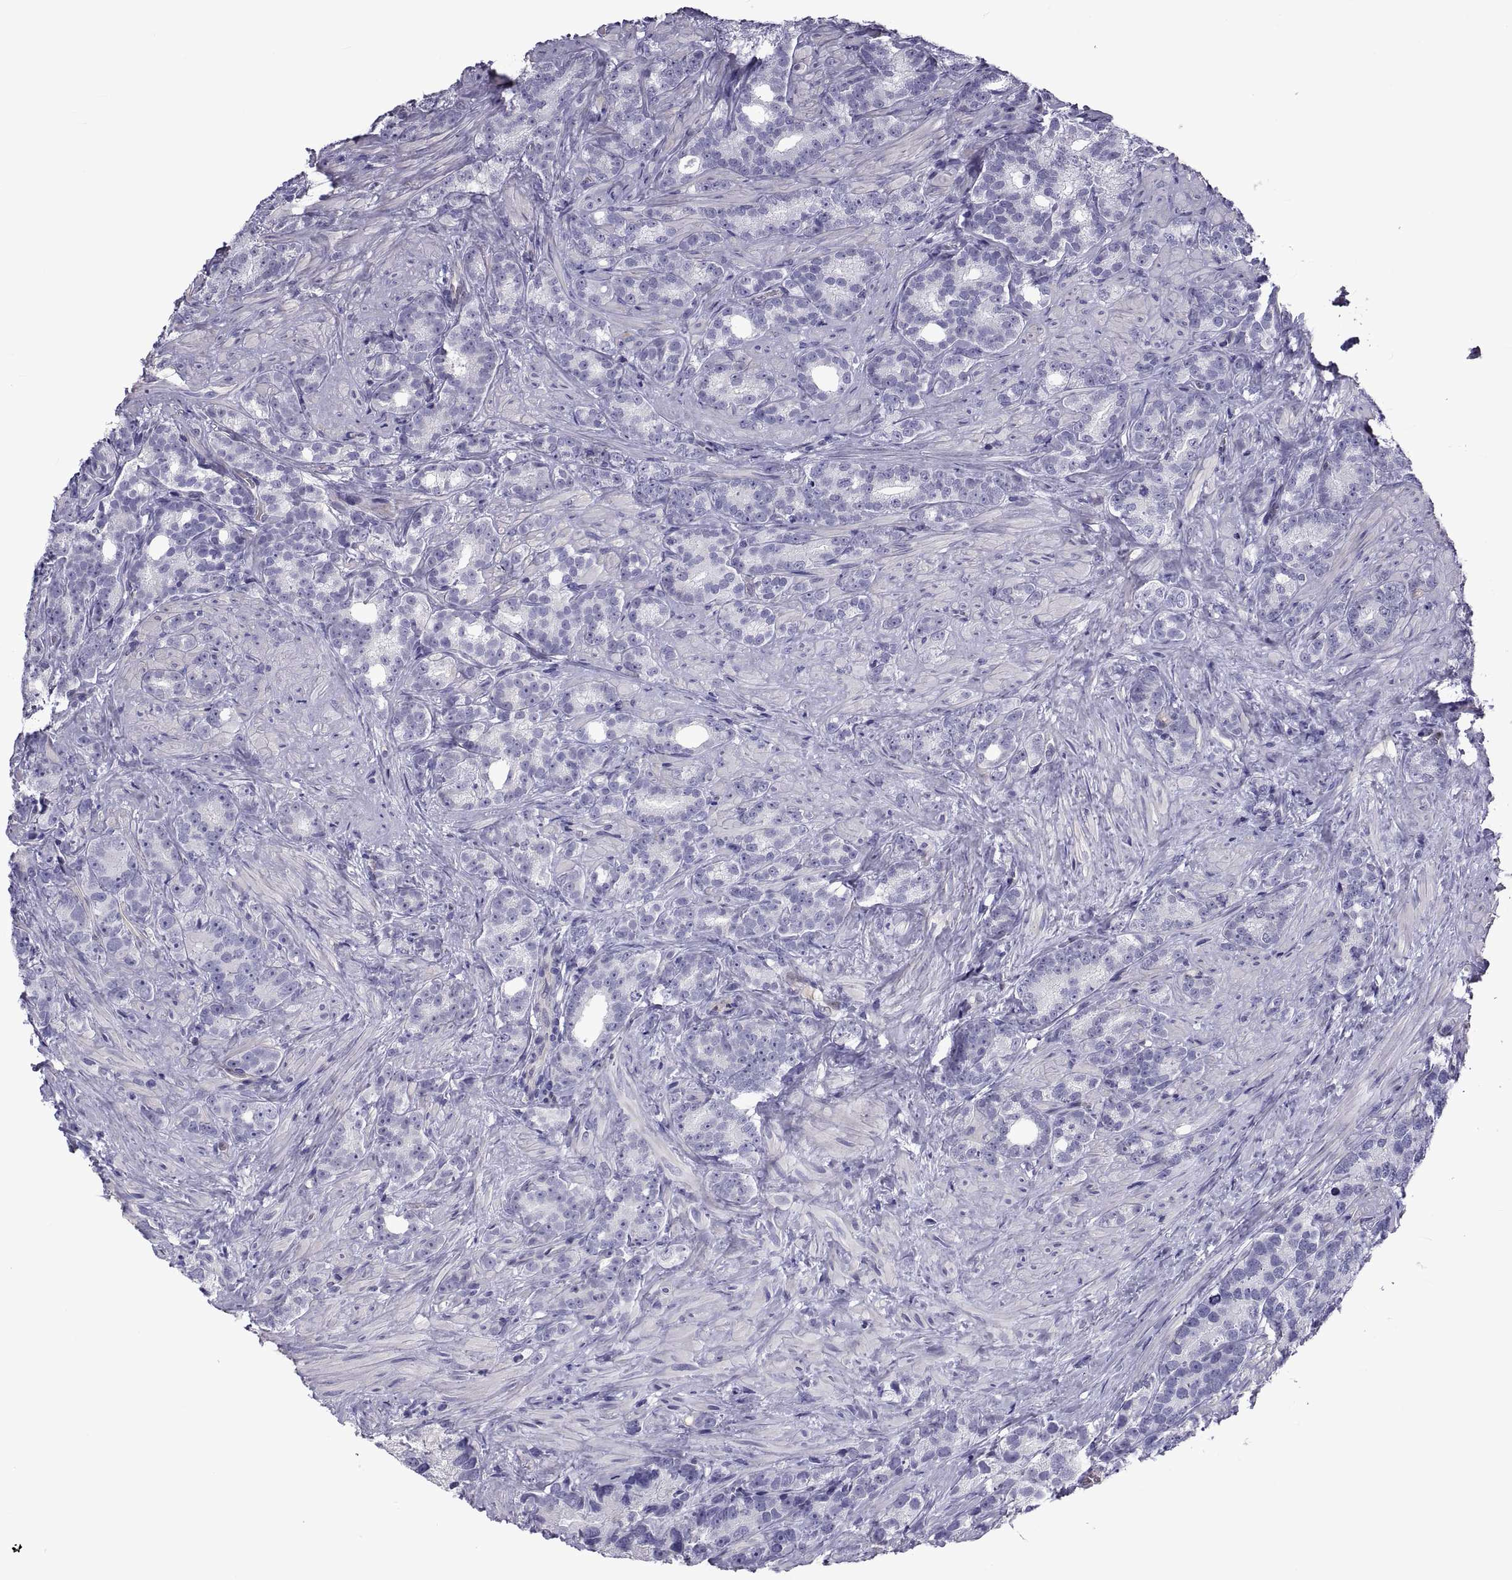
{"staining": {"intensity": "negative", "quantity": "none", "location": "none"}, "tissue": "prostate cancer", "cell_type": "Tumor cells", "image_type": "cancer", "snomed": [{"axis": "morphology", "description": "Adenocarcinoma, High grade"}, {"axis": "topography", "description": "Prostate"}], "caption": "A high-resolution micrograph shows immunohistochemistry (IHC) staining of prostate cancer, which reveals no significant staining in tumor cells. (IHC, brightfield microscopy, high magnification).", "gene": "LCN9", "patient": {"sex": "male", "age": 90}}